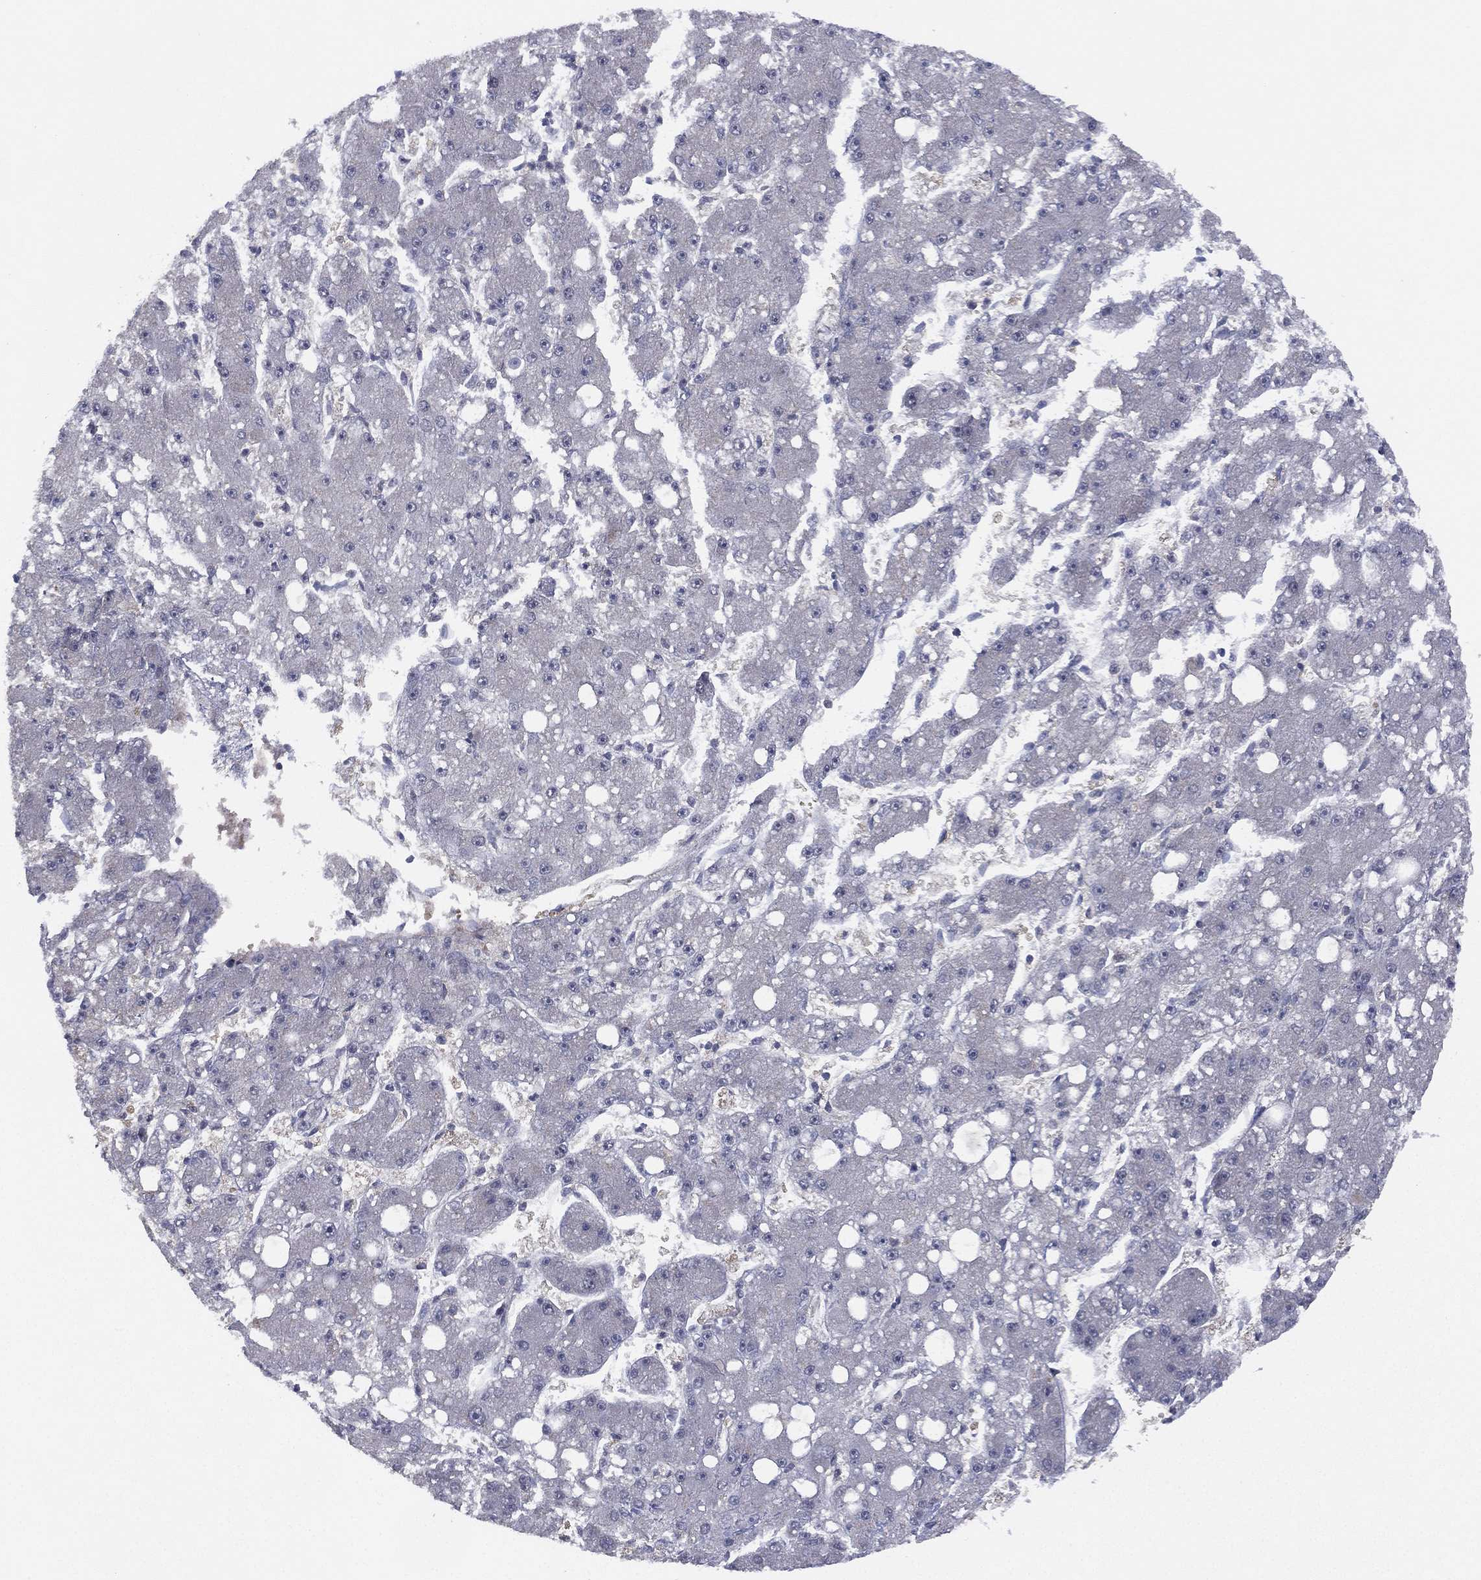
{"staining": {"intensity": "negative", "quantity": "none", "location": "none"}, "tissue": "liver cancer", "cell_type": "Tumor cells", "image_type": "cancer", "snomed": [{"axis": "morphology", "description": "Carcinoma, Hepatocellular, NOS"}, {"axis": "topography", "description": "Liver"}], "caption": "High power microscopy micrograph of an IHC photomicrograph of liver cancer (hepatocellular carcinoma), revealing no significant positivity in tumor cells.", "gene": "DDAH1", "patient": {"sex": "male", "age": 67}}